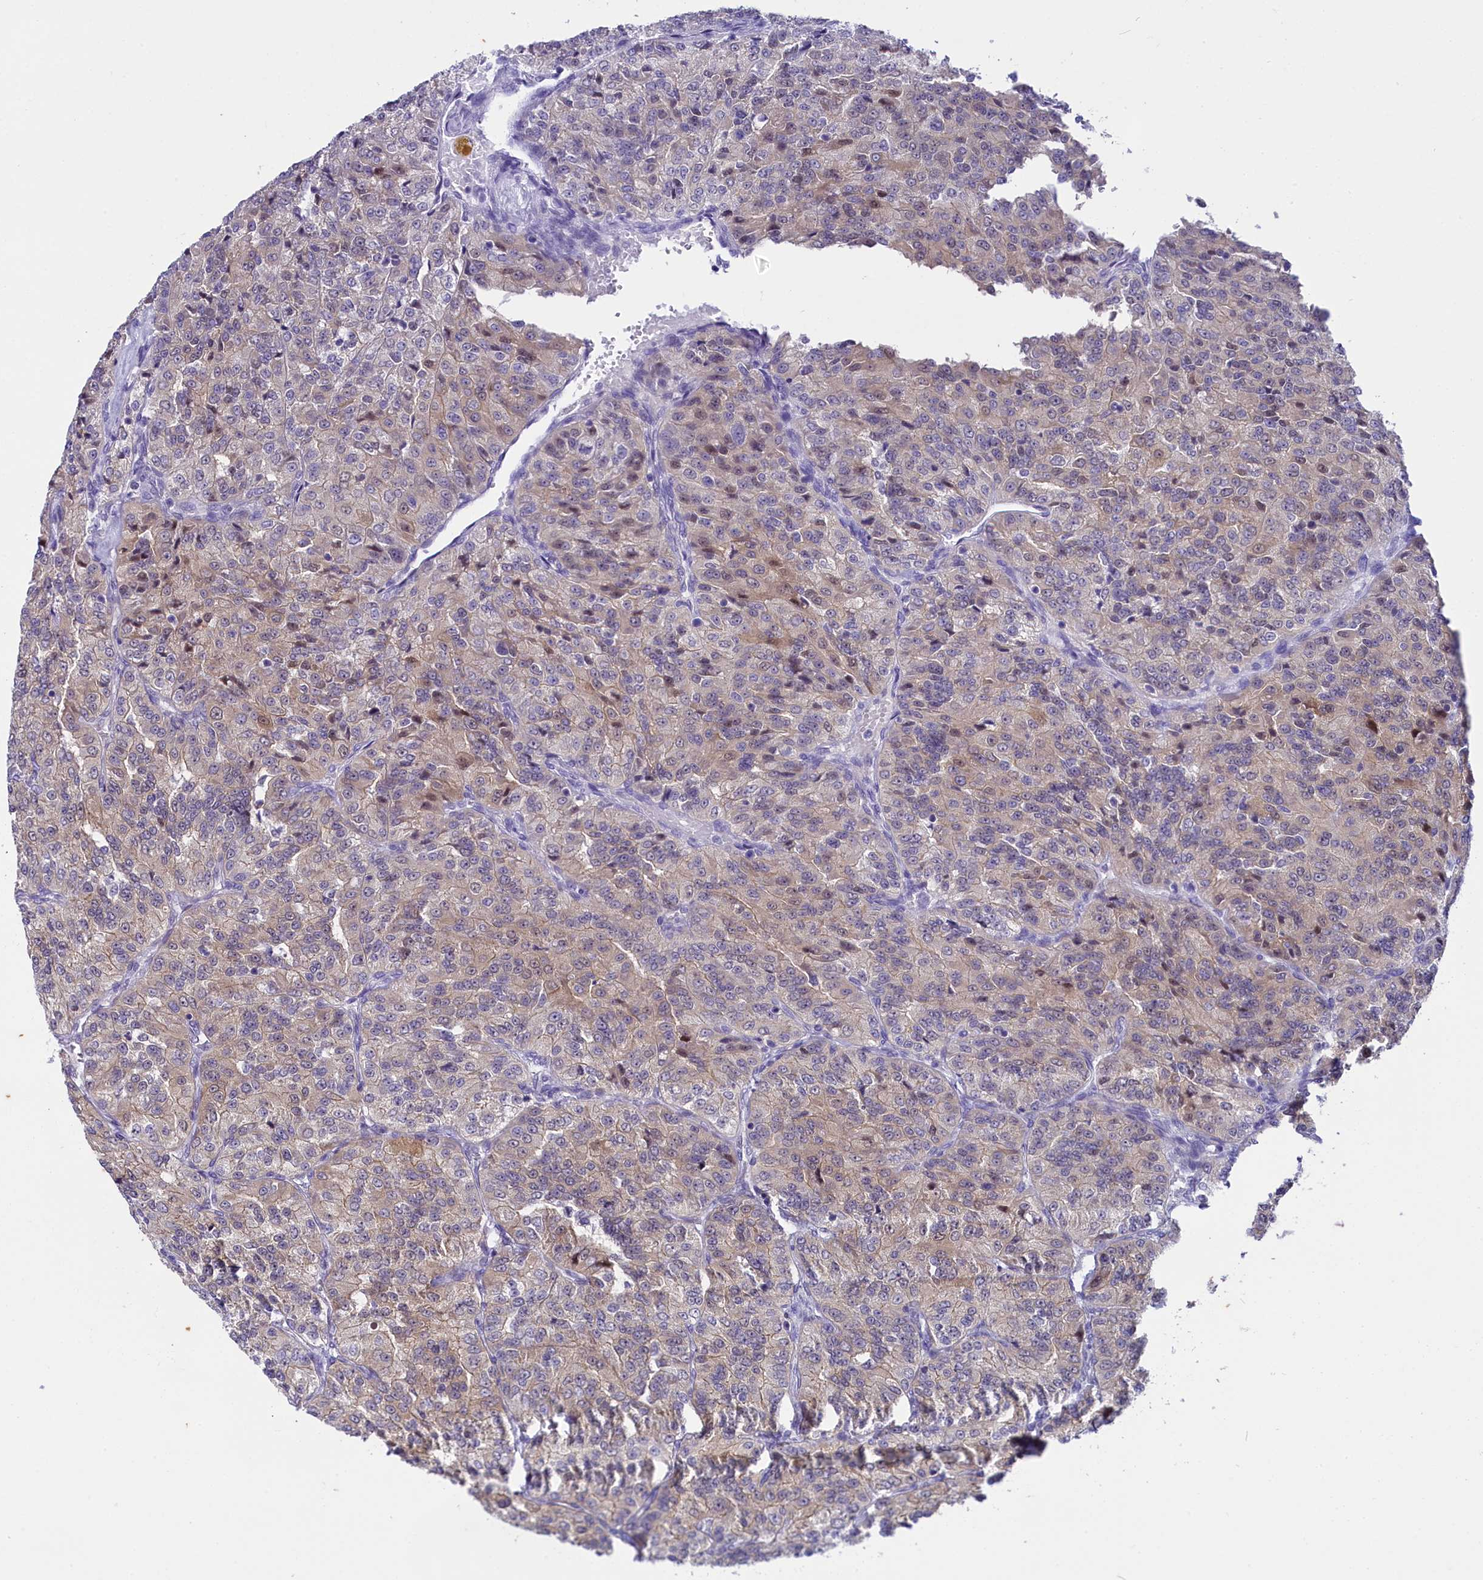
{"staining": {"intensity": "weak", "quantity": "<25%", "location": "nuclear"}, "tissue": "renal cancer", "cell_type": "Tumor cells", "image_type": "cancer", "snomed": [{"axis": "morphology", "description": "Adenocarcinoma, NOS"}, {"axis": "topography", "description": "Kidney"}], "caption": "Immunohistochemistry (IHC) of renal cancer demonstrates no expression in tumor cells.", "gene": "OSGEP", "patient": {"sex": "female", "age": 63}}